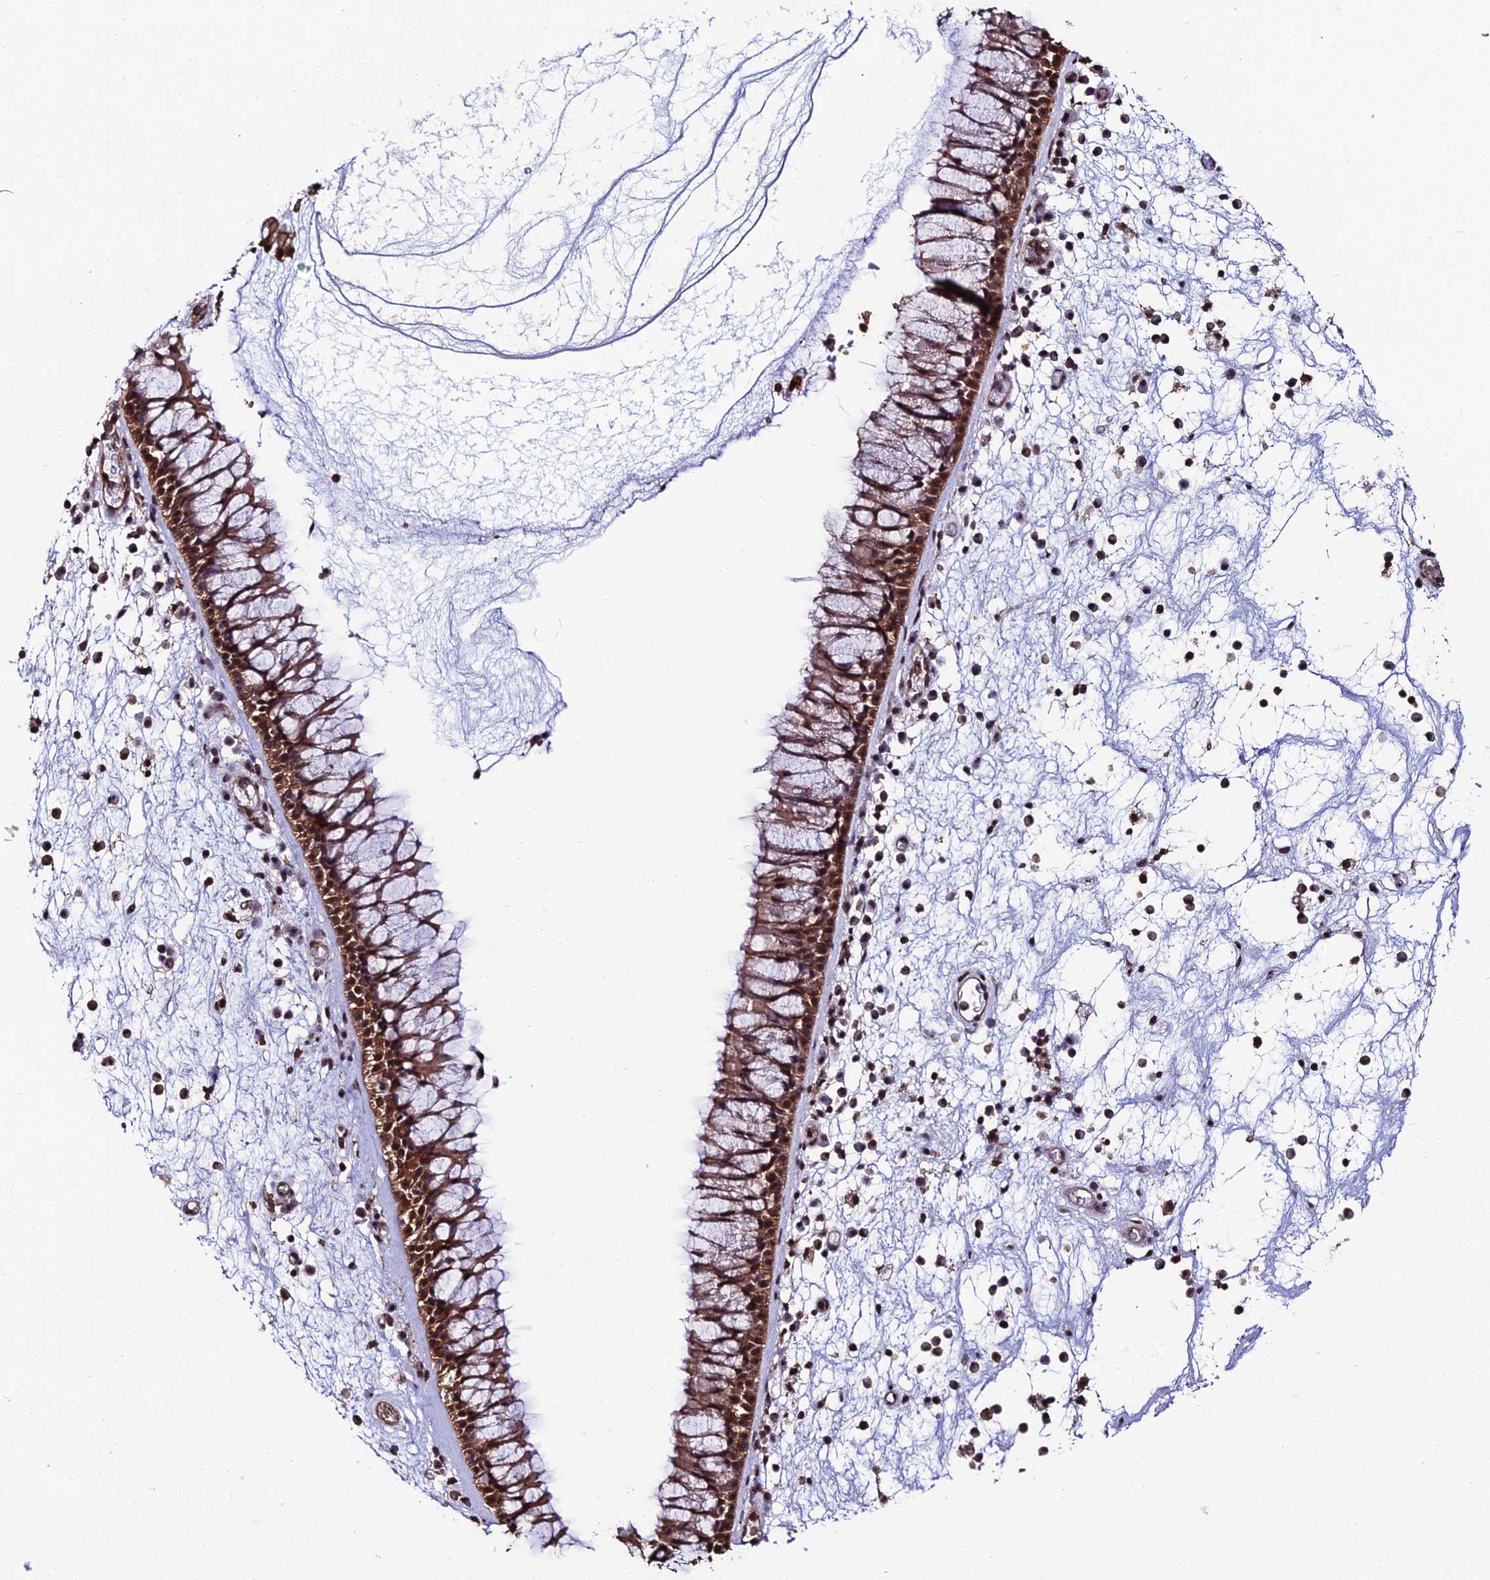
{"staining": {"intensity": "strong", "quantity": ">75%", "location": "cytoplasmic/membranous,nuclear"}, "tissue": "nasopharynx", "cell_type": "Respiratory epithelial cells", "image_type": "normal", "snomed": [{"axis": "morphology", "description": "Normal tissue, NOS"}, {"axis": "morphology", "description": "Inflammation, NOS"}, {"axis": "morphology", "description": "Malignant melanoma, Metastatic site"}, {"axis": "topography", "description": "Nasopharynx"}], "caption": "Immunohistochemical staining of unremarkable human nasopharynx shows high levels of strong cytoplasmic/membranous,nuclear staining in about >75% of respiratory epithelial cells. The staining was performed using DAB (3,3'-diaminobenzidine) to visualize the protein expression in brown, while the nuclei were stained in blue with hematoxylin (Magnification: 20x).", "gene": "PPP4C", "patient": {"sex": "male", "age": 70}}